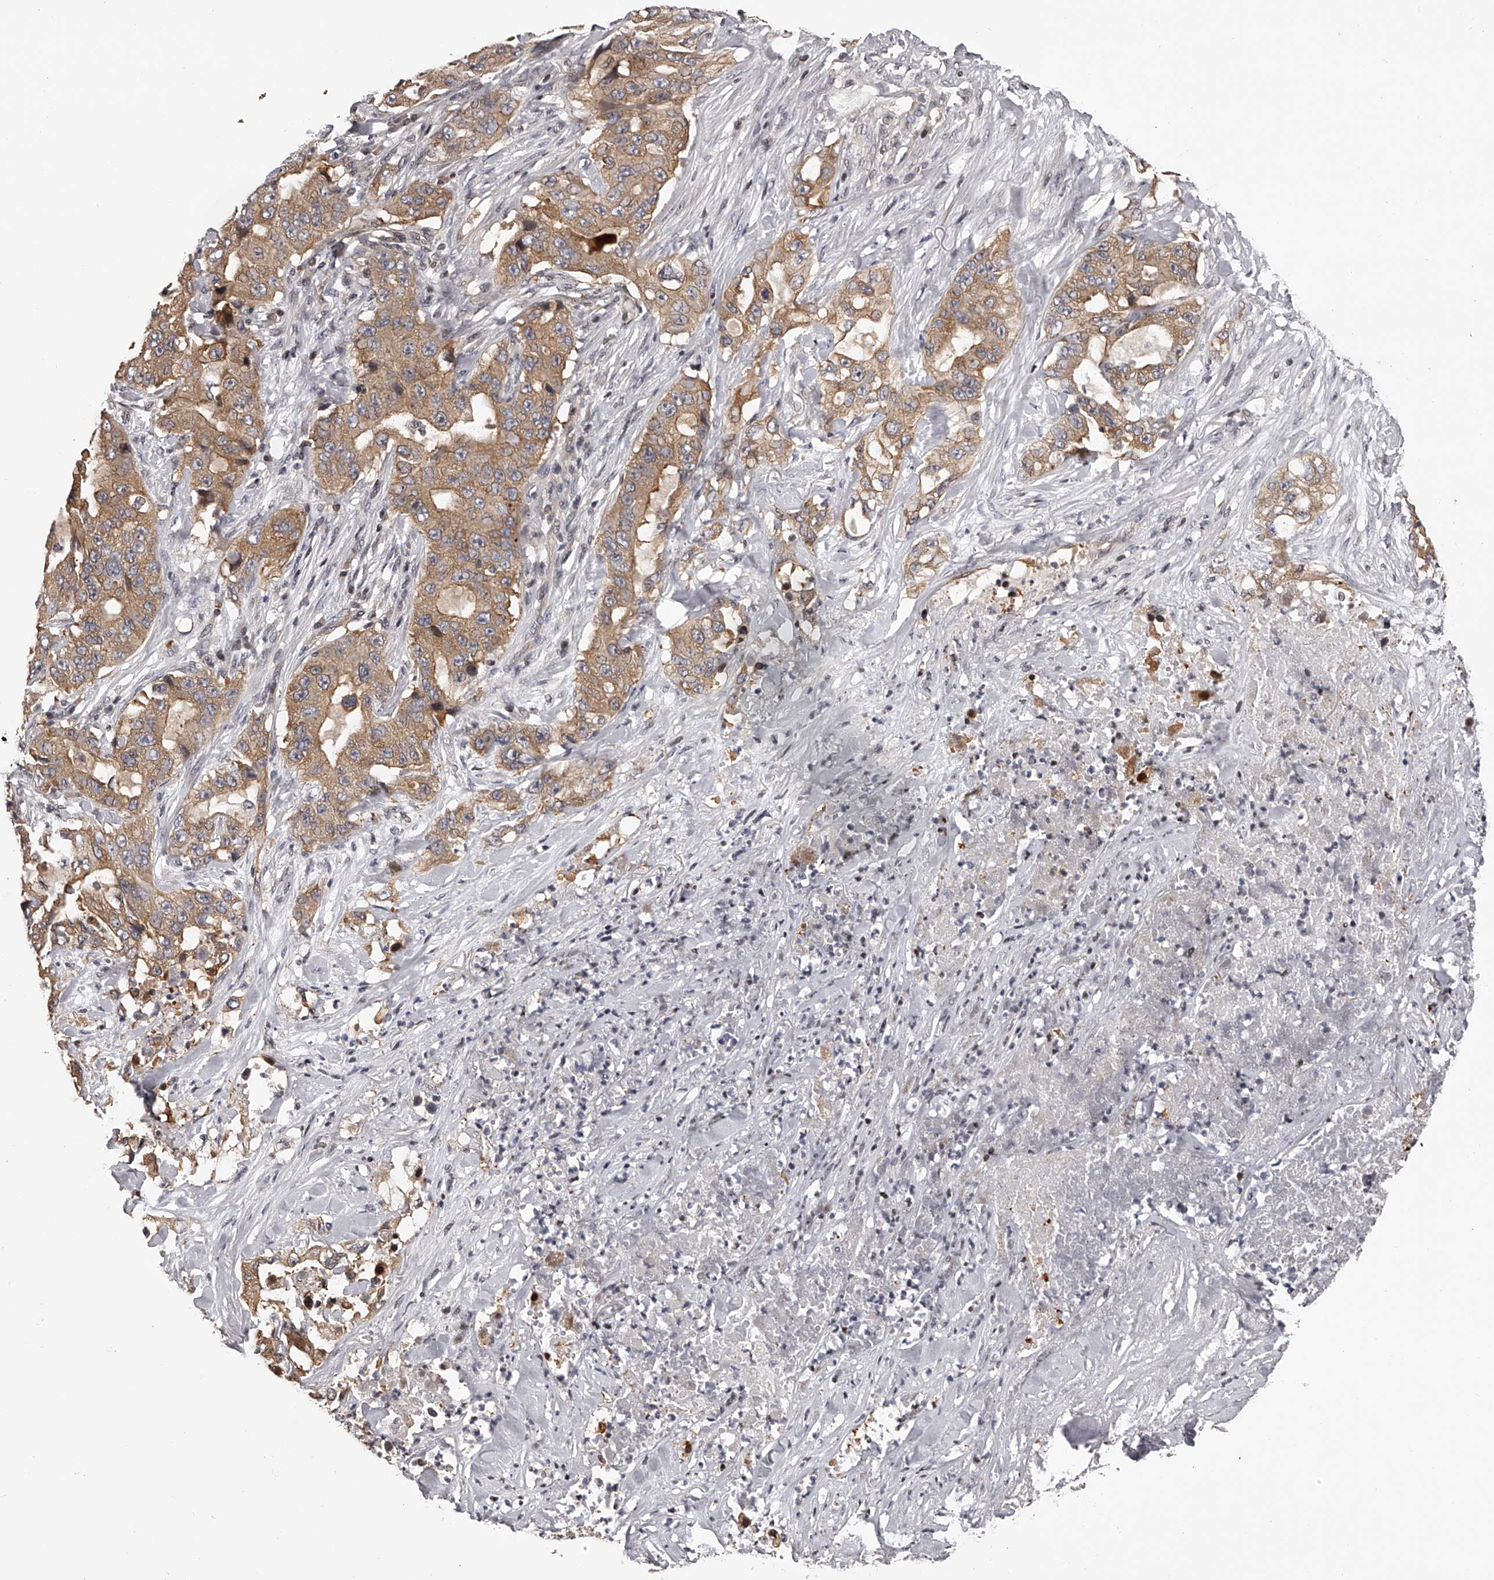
{"staining": {"intensity": "moderate", "quantity": ">75%", "location": "cytoplasmic/membranous"}, "tissue": "lung cancer", "cell_type": "Tumor cells", "image_type": "cancer", "snomed": [{"axis": "morphology", "description": "Adenocarcinoma, NOS"}, {"axis": "topography", "description": "Lung"}], "caption": "The image reveals staining of lung cancer (adenocarcinoma), revealing moderate cytoplasmic/membranous protein positivity (brown color) within tumor cells. The staining was performed using DAB (3,3'-diaminobenzidine), with brown indicating positive protein expression. Nuclei are stained blue with hematoxylin.", "gene": "PFDN2", "patient": {"sex": "female", "age": 51}}